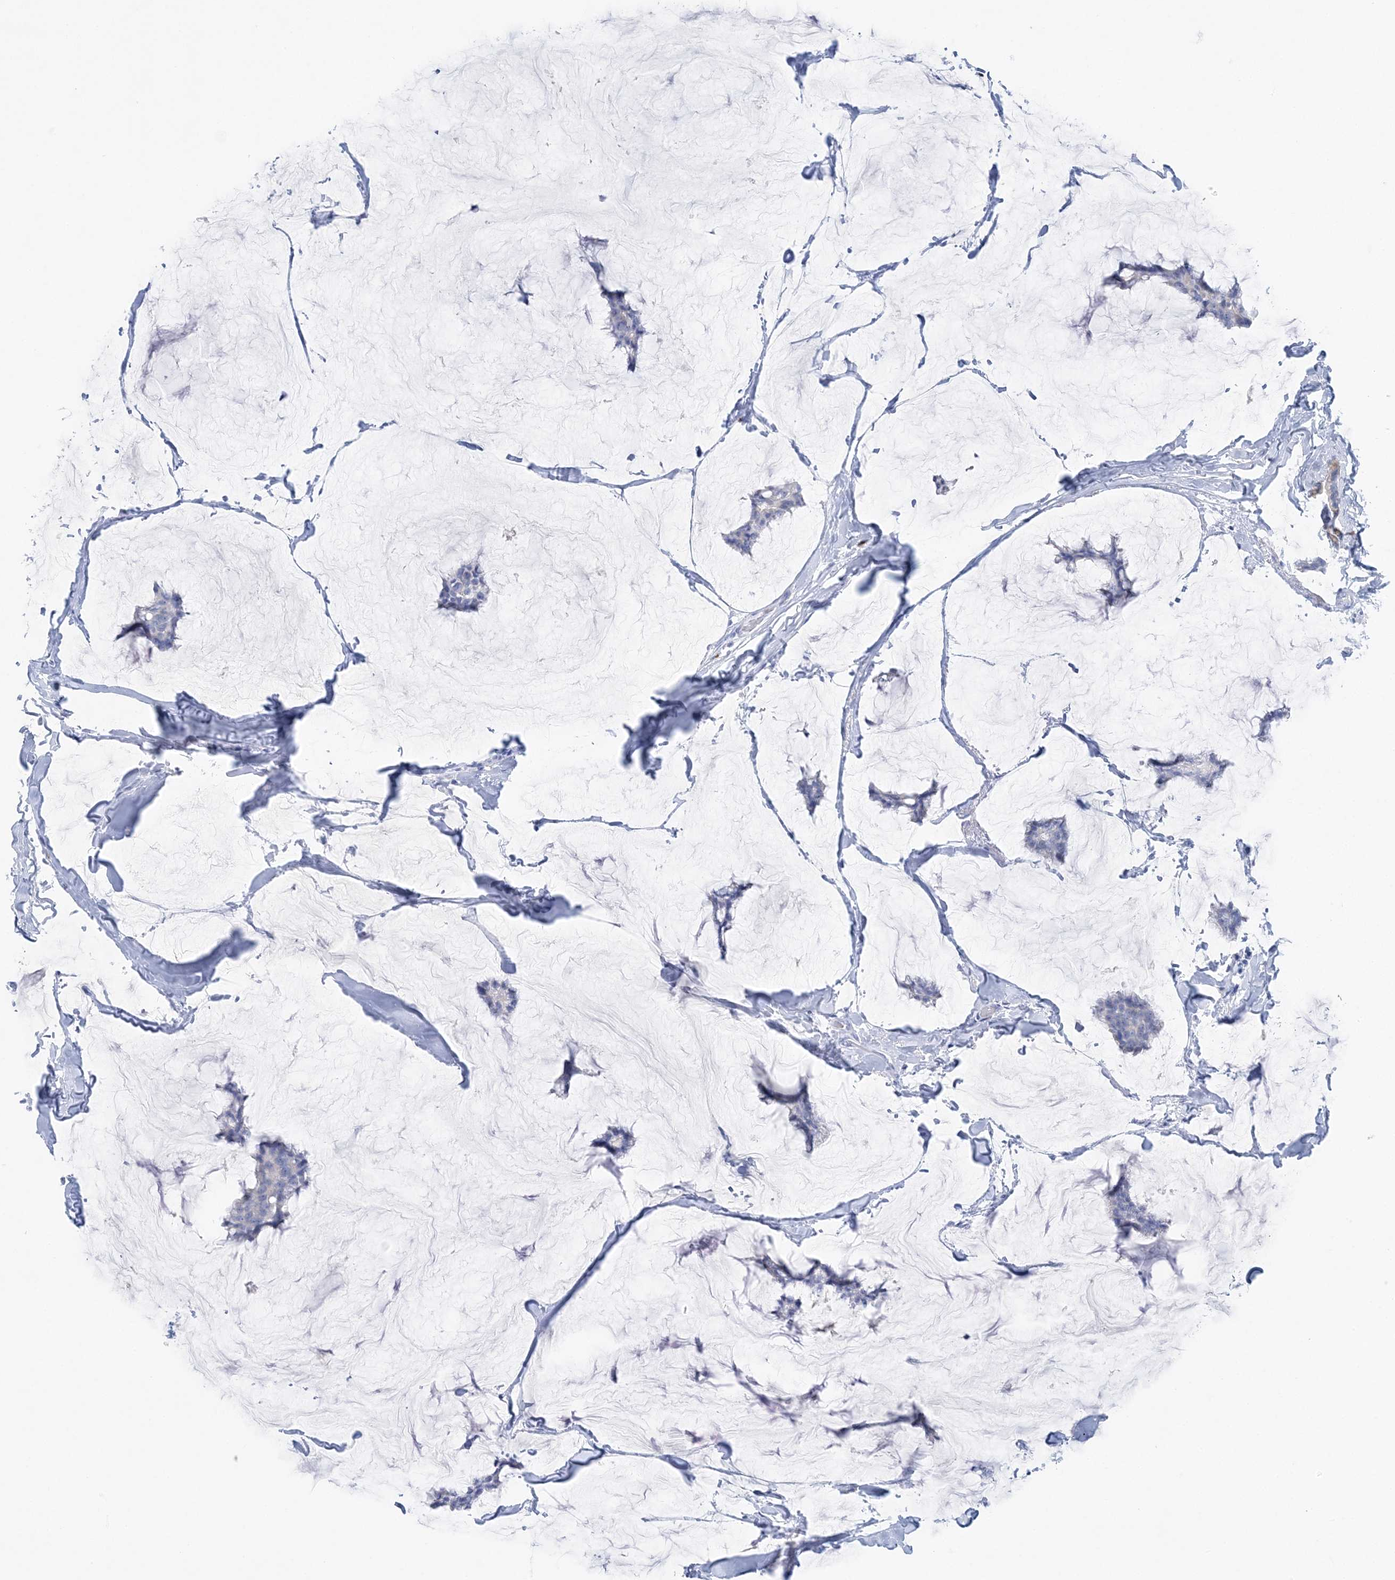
{"staining": {"intensity": "negative", "quantity": "none", "location": "none"}, "tissue": "breast cancer", "cell_type": "Tumor cells", "image_type": "cancer", "snomed": [{"axis": "morphology", "description": "Duct carcinoma"}, {"axis": "topography", "description": "Breast"}], "caption": "DAB (3,3'-diaminobenzidine) immunohistochemical staining of human breast cancer exhibits no significant staining in tumor cells. (Stains: DAB immunohistochemistry (IHC) with hematoxylin counter stain, Microscopy: brightfield microscopy at high magnification).", "gene": "SLC5A6", "patient": {"sex": "female", "age": 93}}